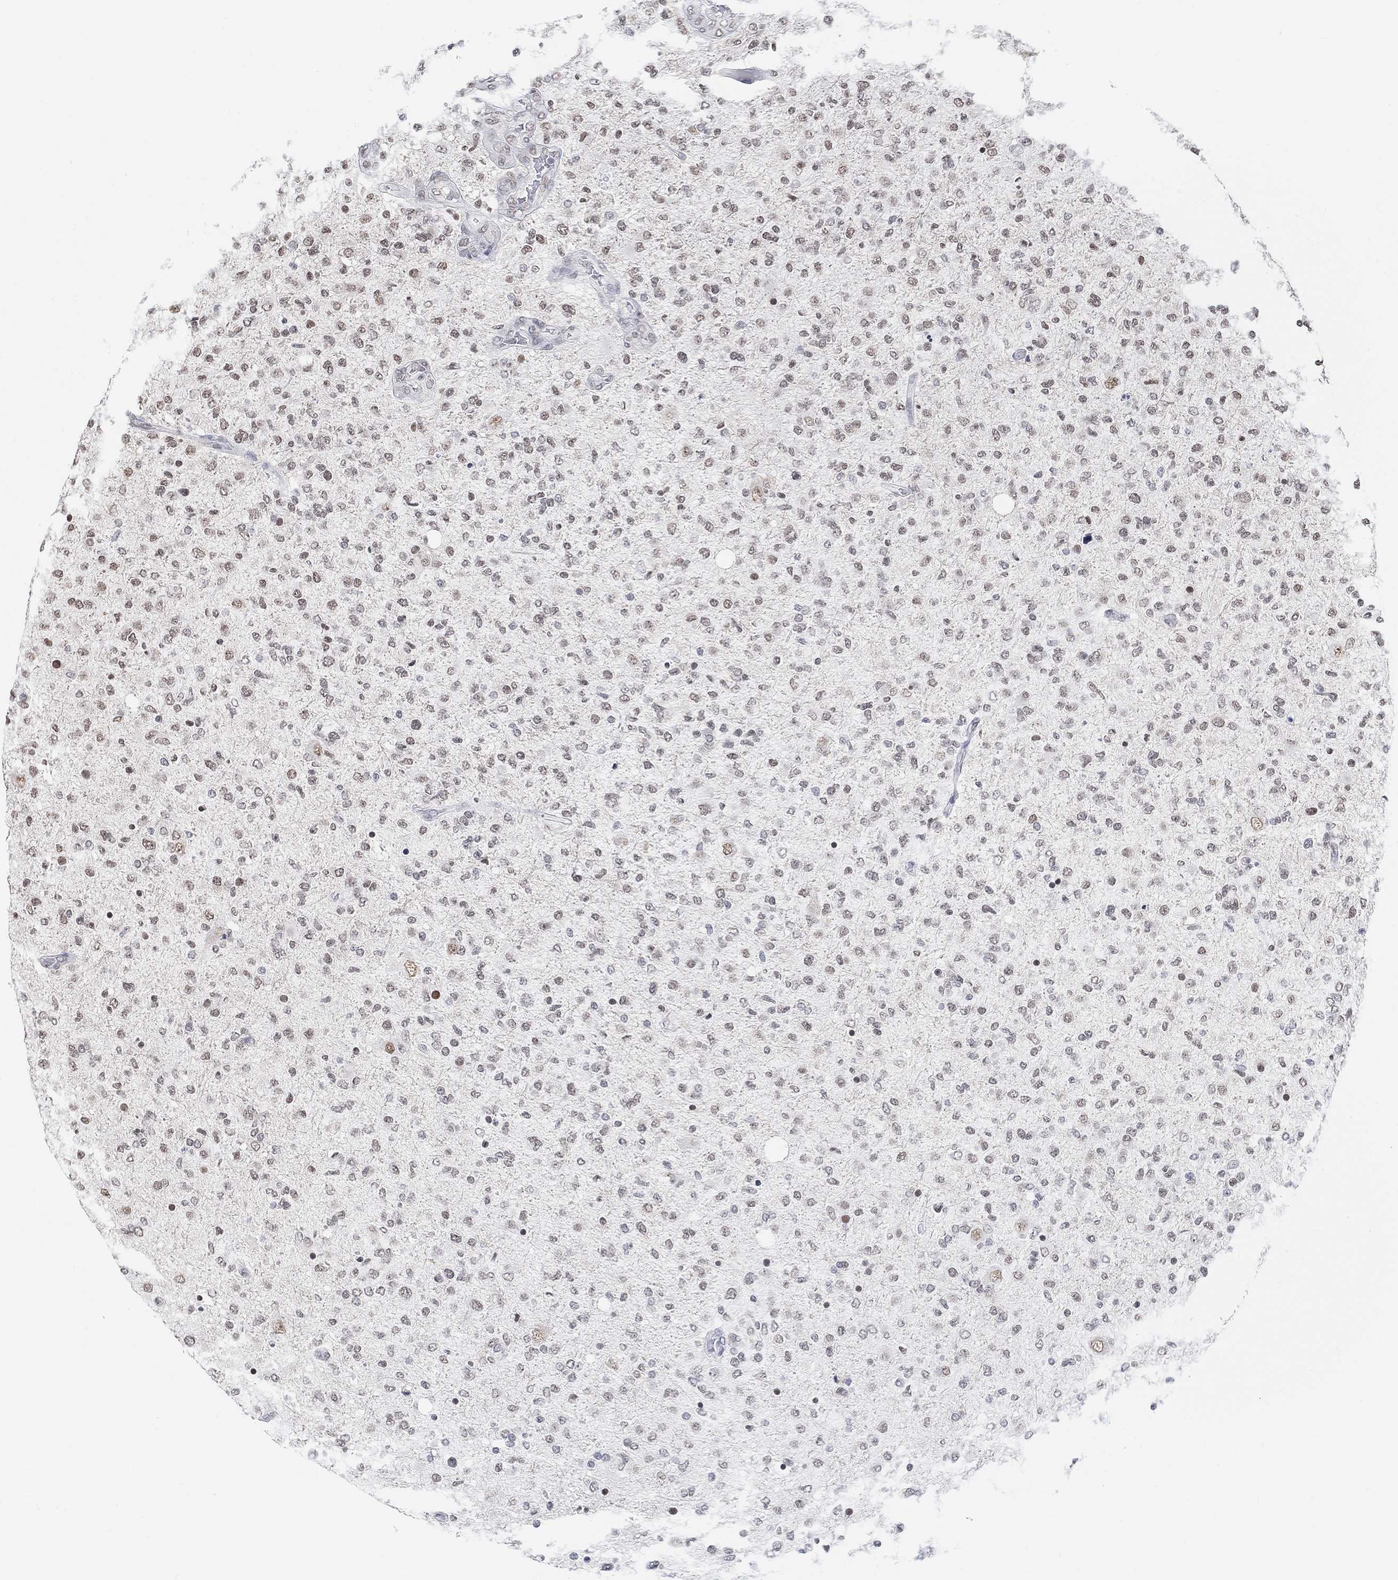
{"staining": {"intensity": "weak", "quantity": "<25%", "location": "nuclear"}, "tissue": "glioma", "cell_type": "Tumor cells", "image_type": "cancer", "snomed": [{"axis": "morphology", "description": "Glioma, malignant, High grade"}, {"axis": "topography", "description": "Cerebral cortex"}], "caption": "The immunohistochemistry micrograph has no significant staining in tumor cells of malignant glioma (high-grade) tissue.", "gene": "PURG", "patient": {"sex": "male", "age": 70}}